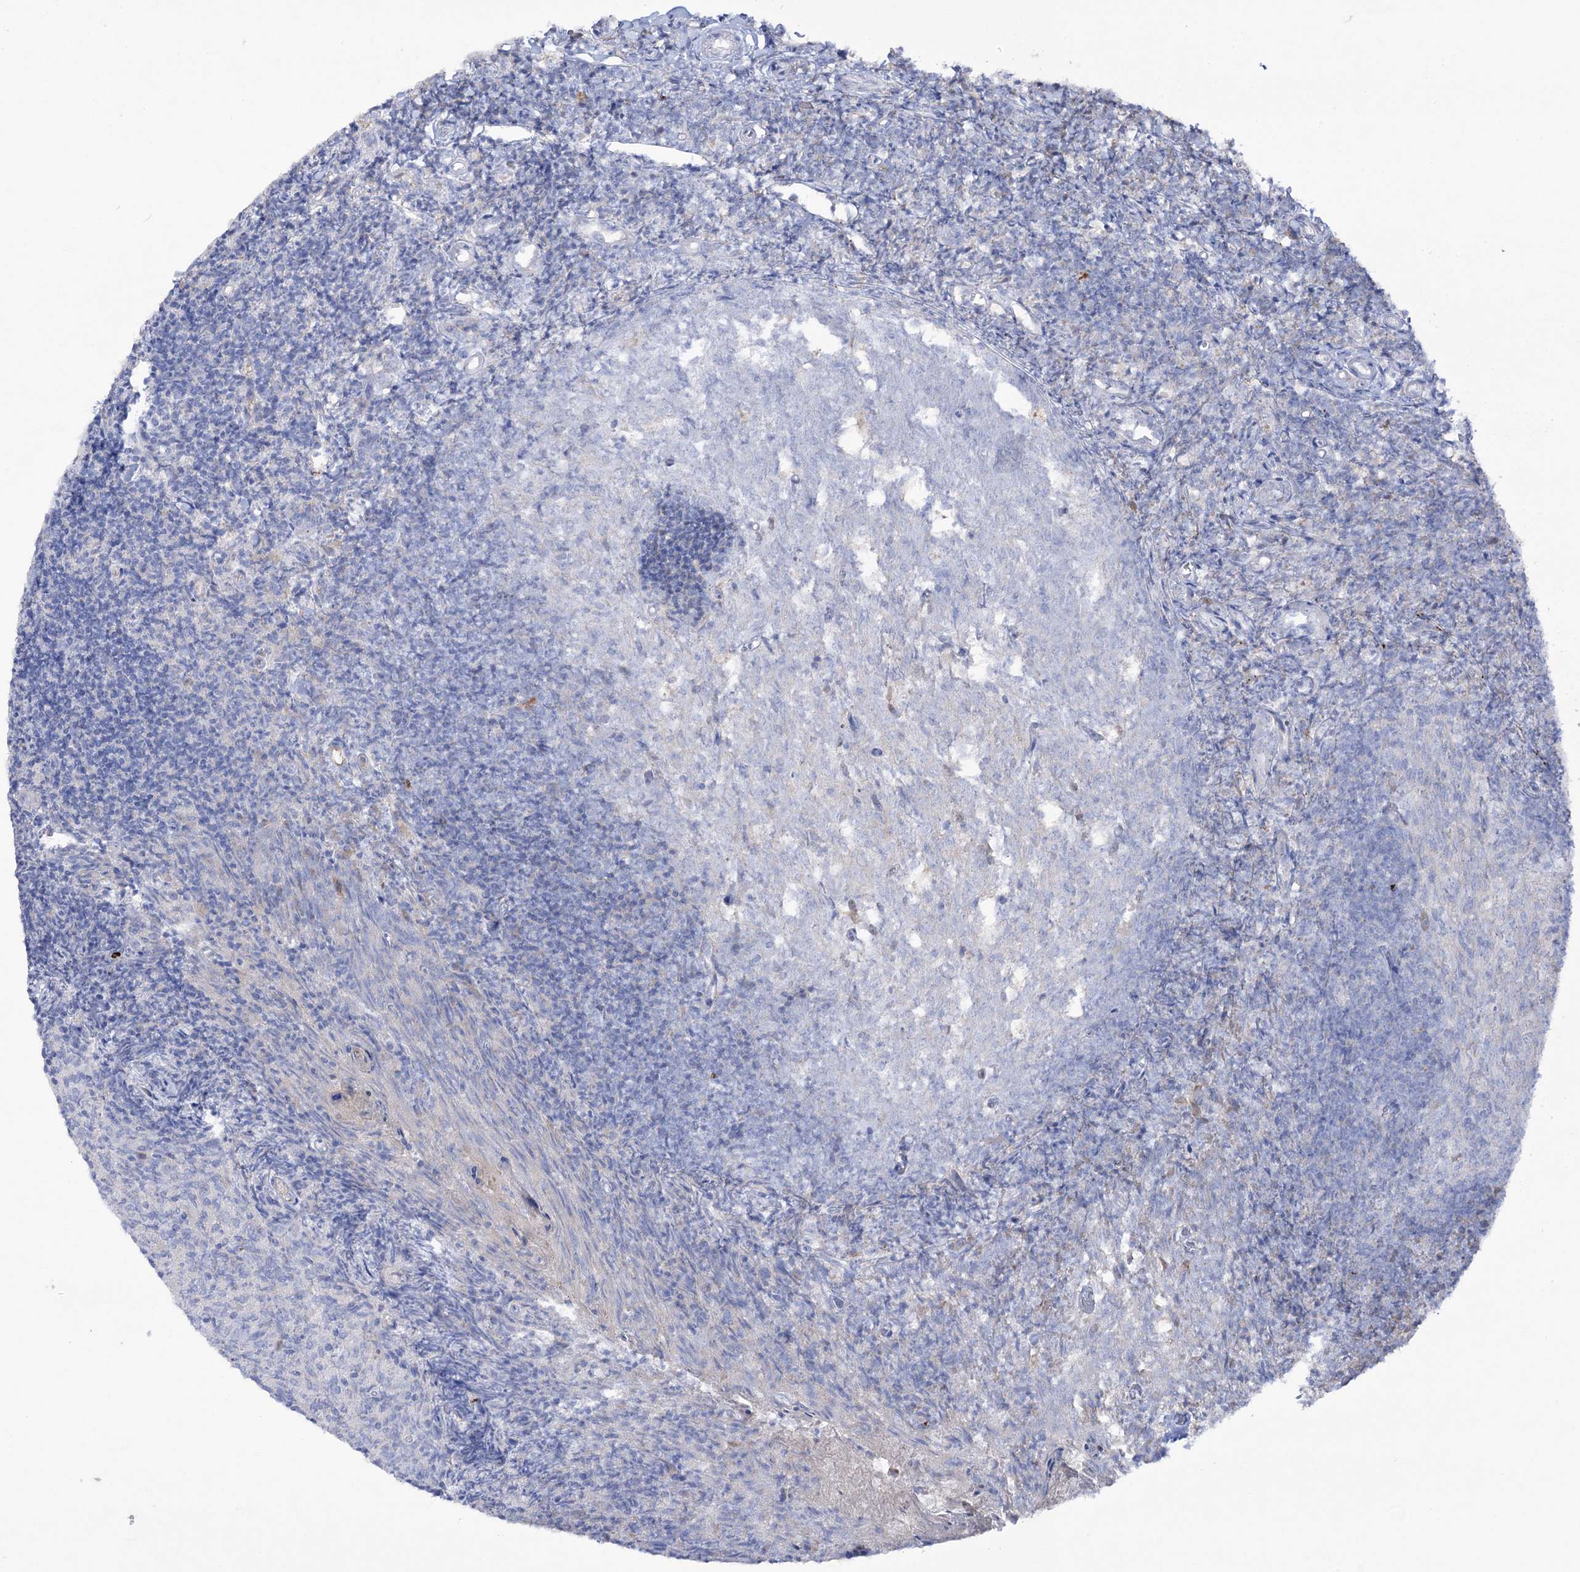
{"staining": {"intensity": "negative", "quantity": "none", "location": "none"}, "tissue": "tonsil", "cell_type": "Germinal center cells", "image_type": "normal", "snomed": [{"axis": "morphology", "description": "Normal tissue, NOS"}, {"axis": "topography", "description": "Tonsil"}], "caption": "This is an IHC photomicrograph of unremarkable human tonsil. There is no positivity in germinal center cells.", "gene": "NAGLU", "patient": {"sex": "female", "age": 10}}